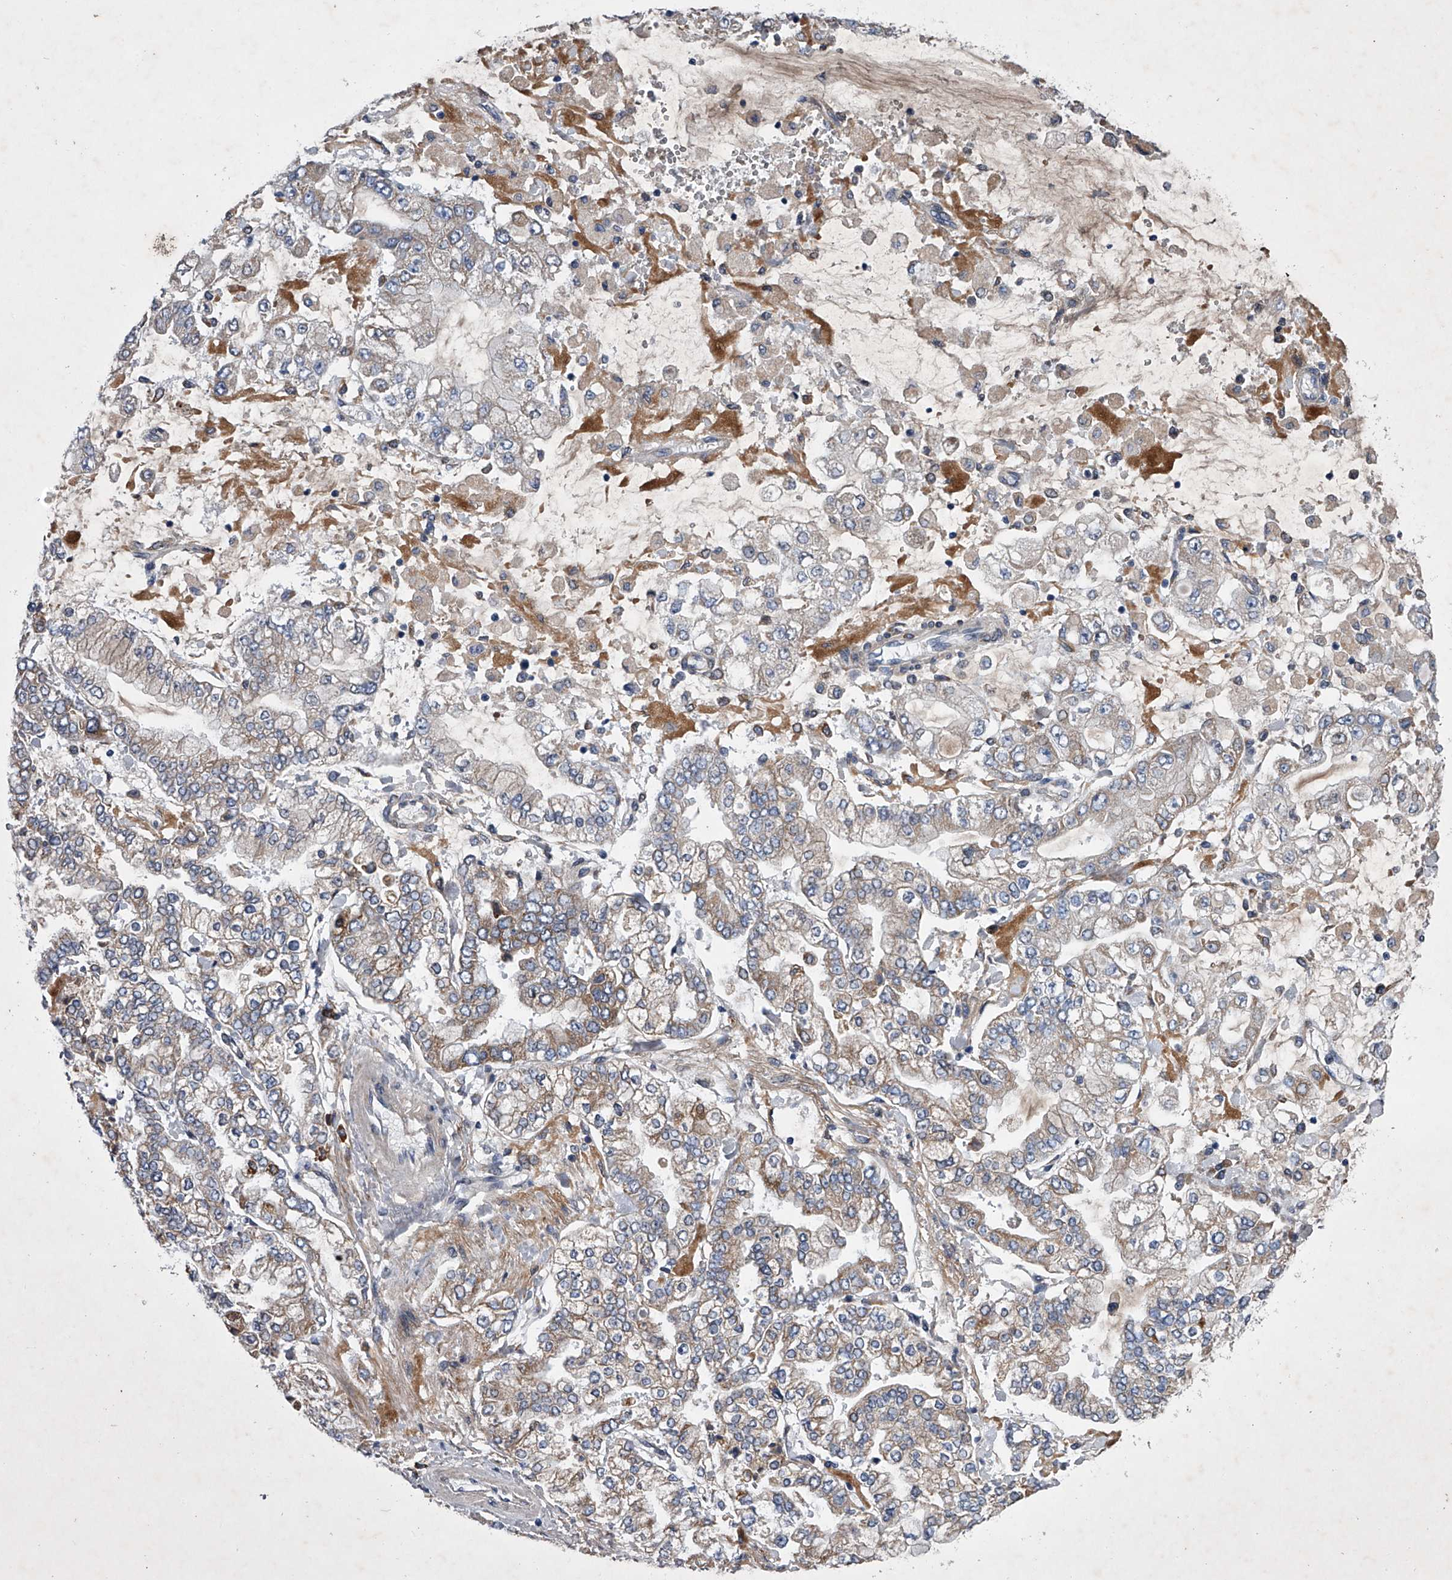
{"staining": {"intensity": "weak", "quantity": "25%-75%", "location": "cytoplasmic/membranous"}, "tissue": "stomach cancer", "cell_type": "Tumor cells", "image_type": "cancer", "snomed": [{"axis": "morphology", "description": "Normal tissue, NOS"}, {"axis": "morphology", "description": "Adenocarcinoma, NOS"}, {"axis": "topography", "description": "Stomach, upper"}, {"axis": "topography", "description": "Stomach"}], "caption": "Weak cytoplasmic/membranous protein positivity is appreciated in approximately 25%-75% of tumor cells in stomach adenocarcinoma. (DAB IHC, brown staining for protein, blue staining for nuclei).", "gene": "ABCG1", "patient": {"sex": "male", "age": 76}}